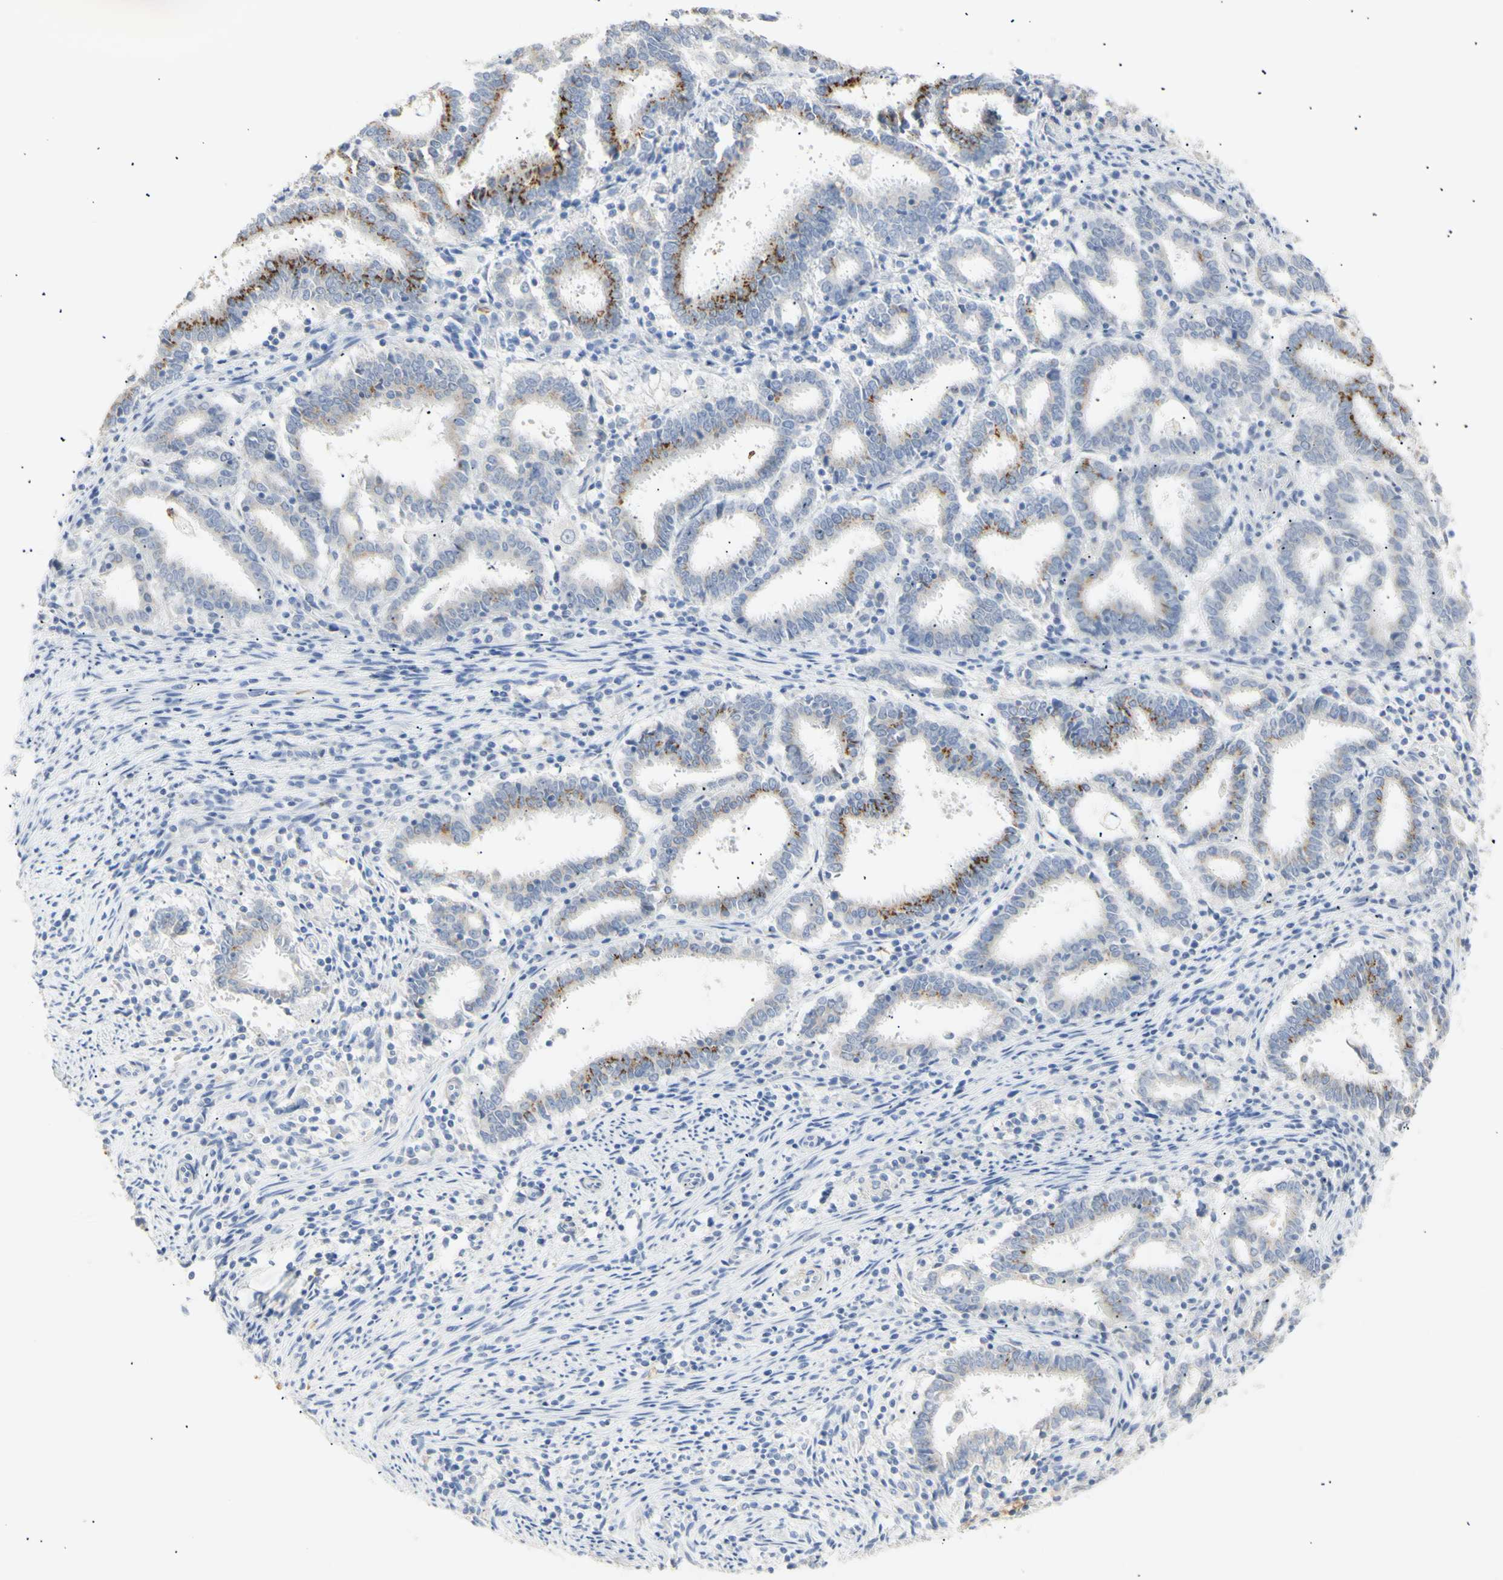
{"staining": {"intensity": "moderate", "quantity": "25%-75%", "location": "cytoplasmic/membranous"}, "tissue": "endometrial cancer", "cell_type": "Tumor cells", "image_type": "cancer", "snomed": [{"axis": "morphology", "description": "Adenocarcinoma, NOS"}, {"axis": "topography", "description": "Uterus"}], "caption": "Immunohistochemistry (IHC) of endometrial adenocarcinoma reveals medium levels of moderate cytoplasmic/membranous positivity in about 25%-75% of tumor cells. The protein is stained brown, and the nuclei are stained in blue (DAB (3,3'-diaminobenzidine) IHC with brightfield microscopy, high magnification).", "gene": "B4GALNT3", "patient": {"sex": "female", "age": 83}}